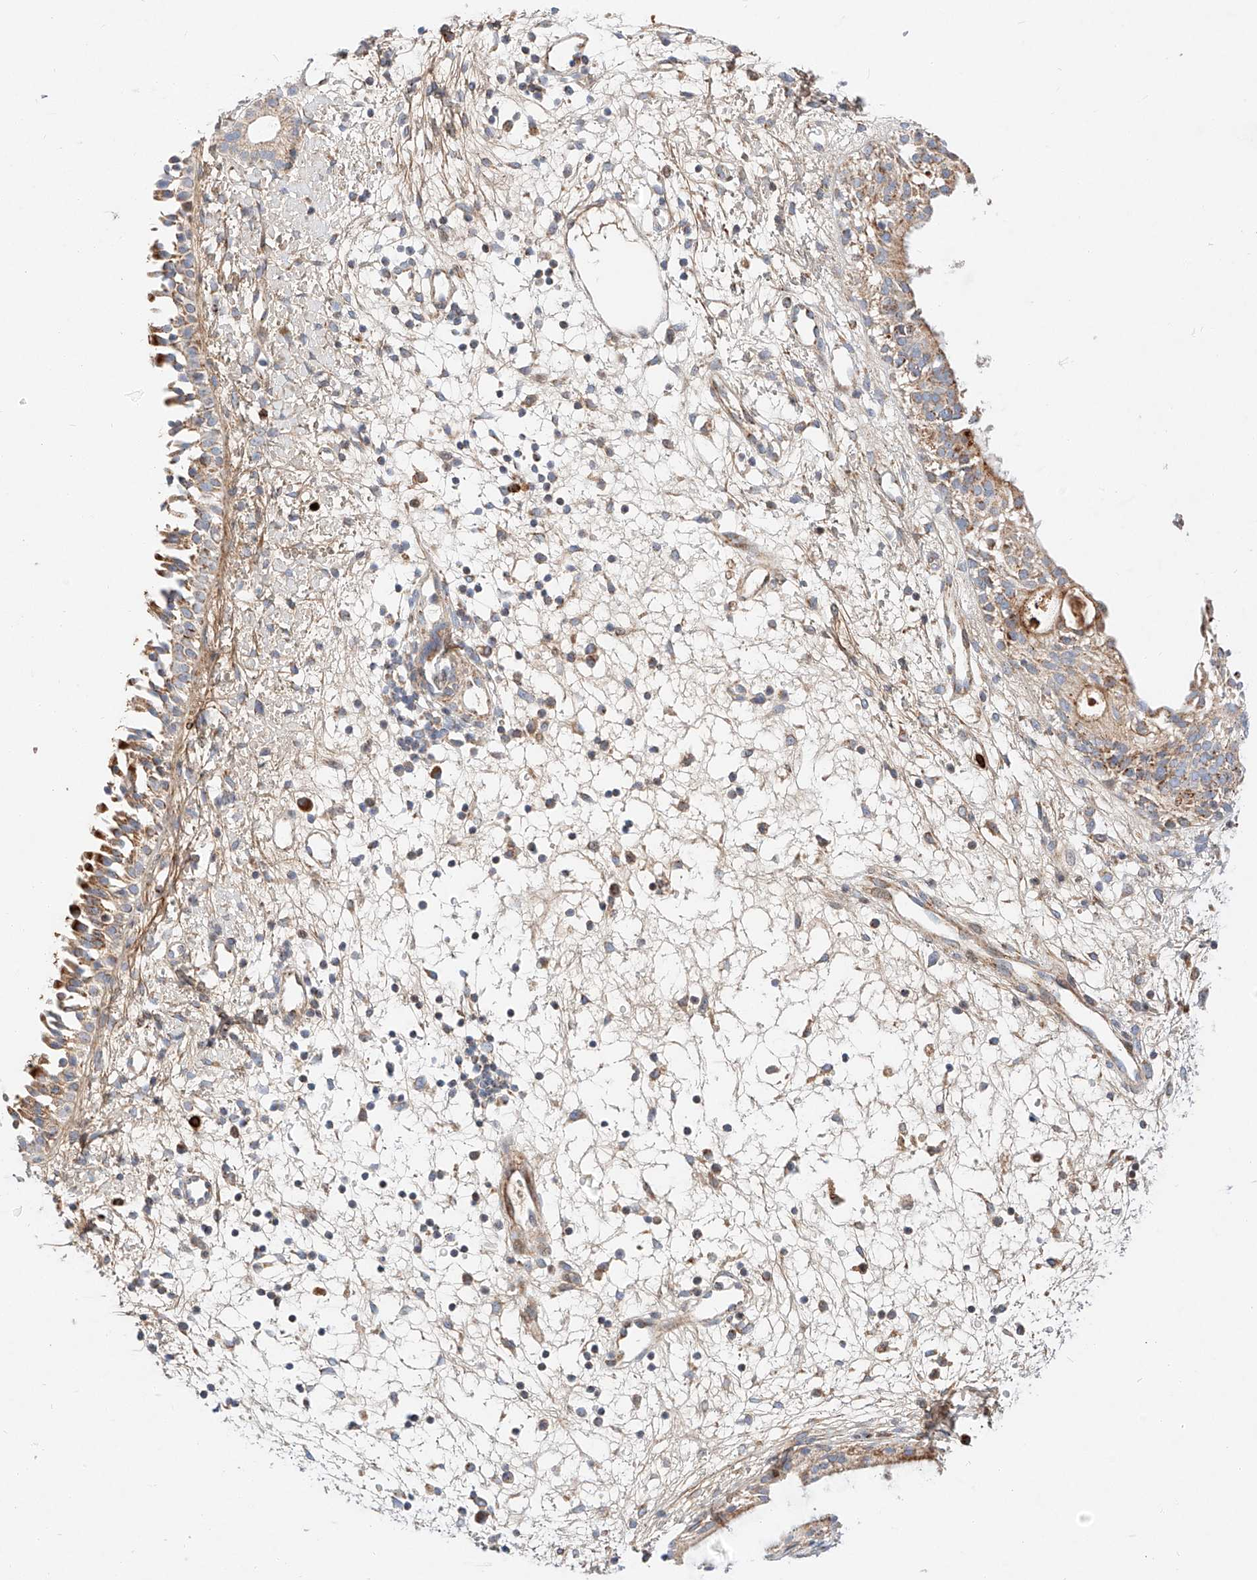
{"staining": {"intensity": "strong", "quantity": "25%-75%", "location": "cytoplasmic/membranous"}, "tissue": "nasopharynx", "cell_type": "Respiratory epithelial cells", "image_type": "normal", "snomed": [{"axis": "morphology", "description": "Normal tissue, NOS"}, {"axis": "topography", "description": "Nasopharynx"}], "caption": "Immunohistochemical staining of unremarkable nasopharynx shows strong cytoplasmic/membranous protein expression in approximately 25%-75% of respiratory epithelial cells.", "gene": "OSGEPL1", "patient": {"sex": "male", "age": 22}}